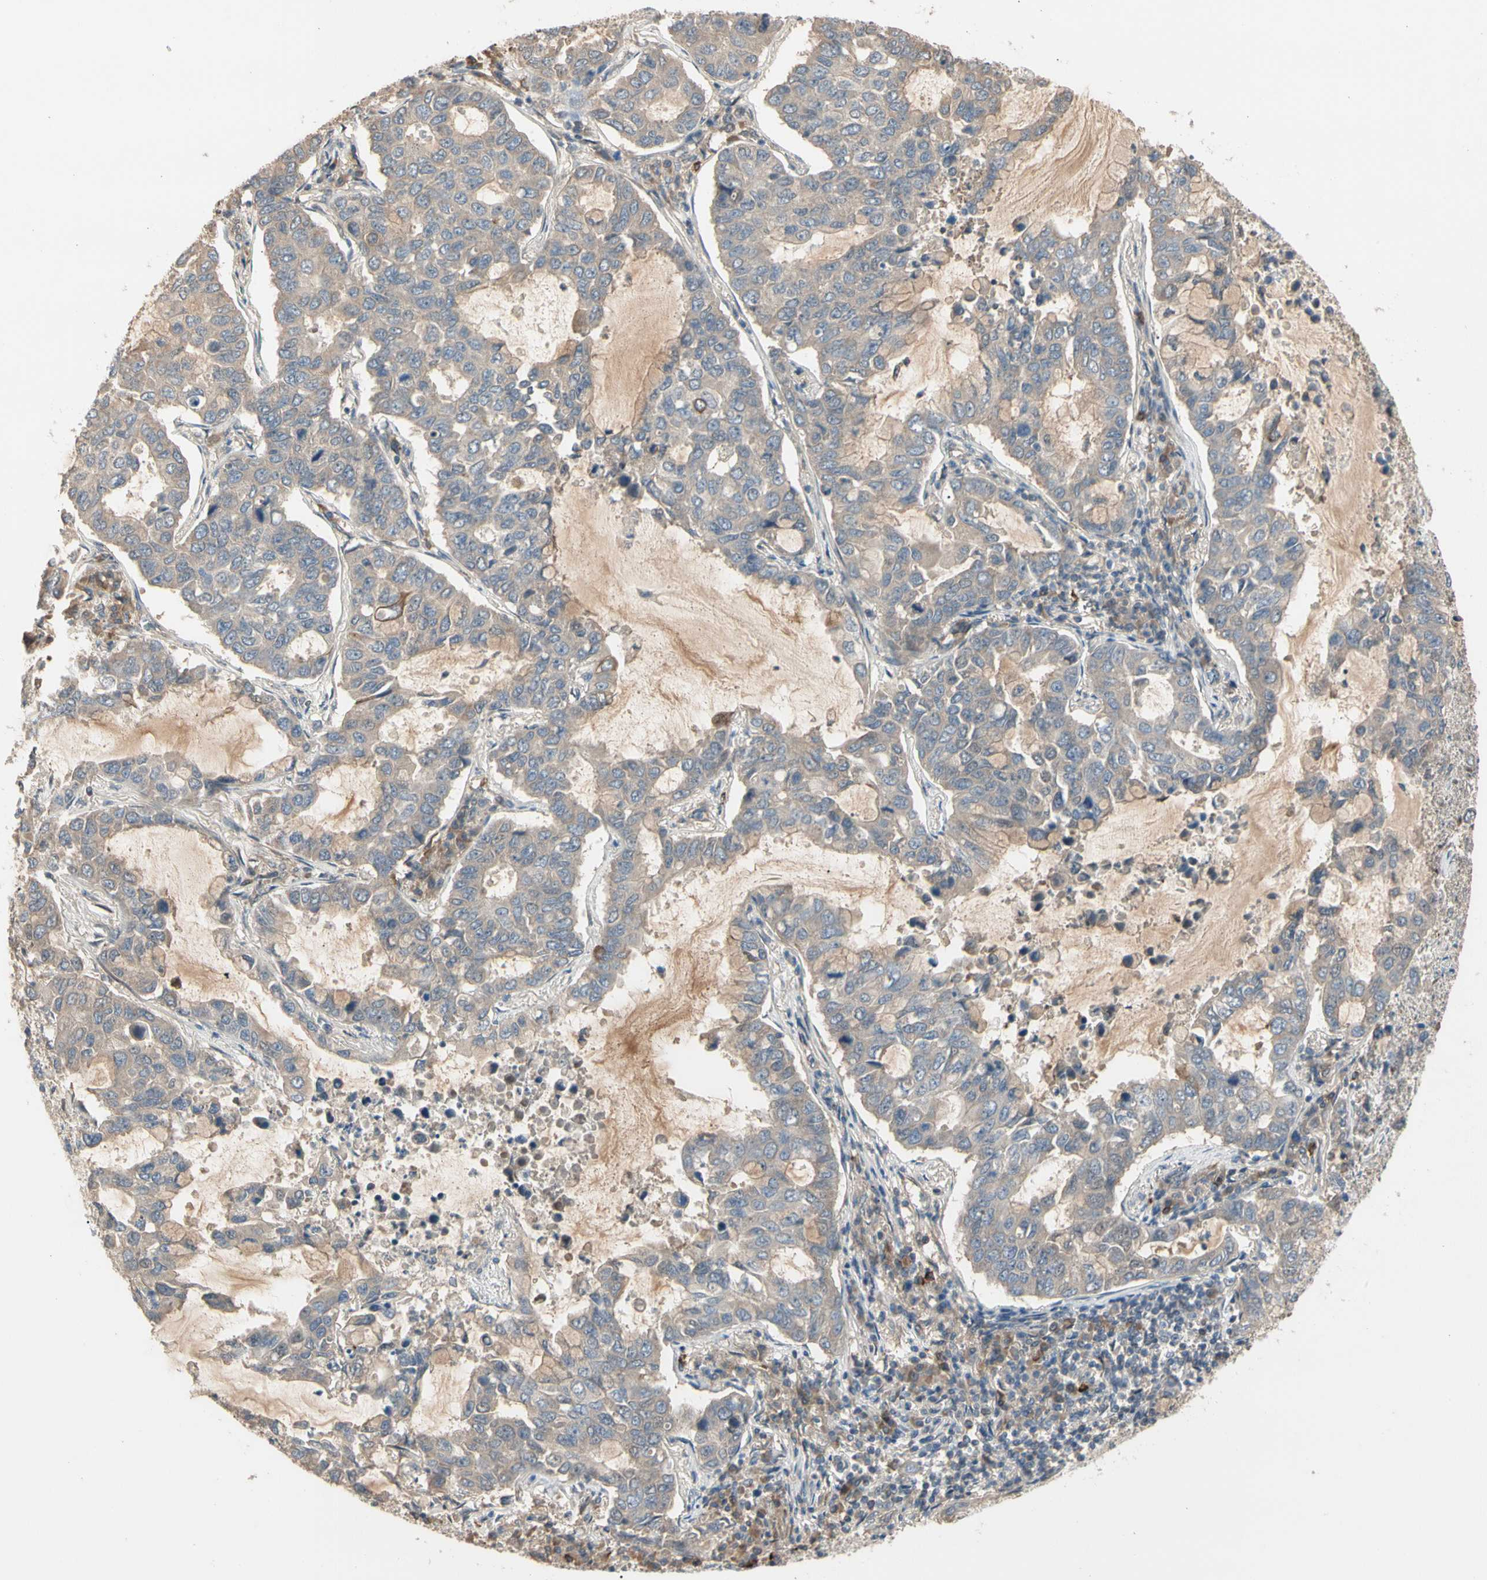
{"staining": {"intensity": "moderate", "quantity": ">75%", "location": "cytoplasmic/membranous"}, "tissue": "lung cancer", "cell_type": "Tumor cells", "image_type": "cancer", "snomed": [{"axis": "morphology", "description": "Adenocarcinoma, NOS"}, {"axis": "topography", "description": "Lung"}], "caption": "A photomicrograph of lung cancer (adenocarcinoma) stained for a protein reveals moderate cytoplasmic/membranous brown staining in tumor cells.", "gene": "ATG4C", "patient": {"sex": "male", "age": 64}}